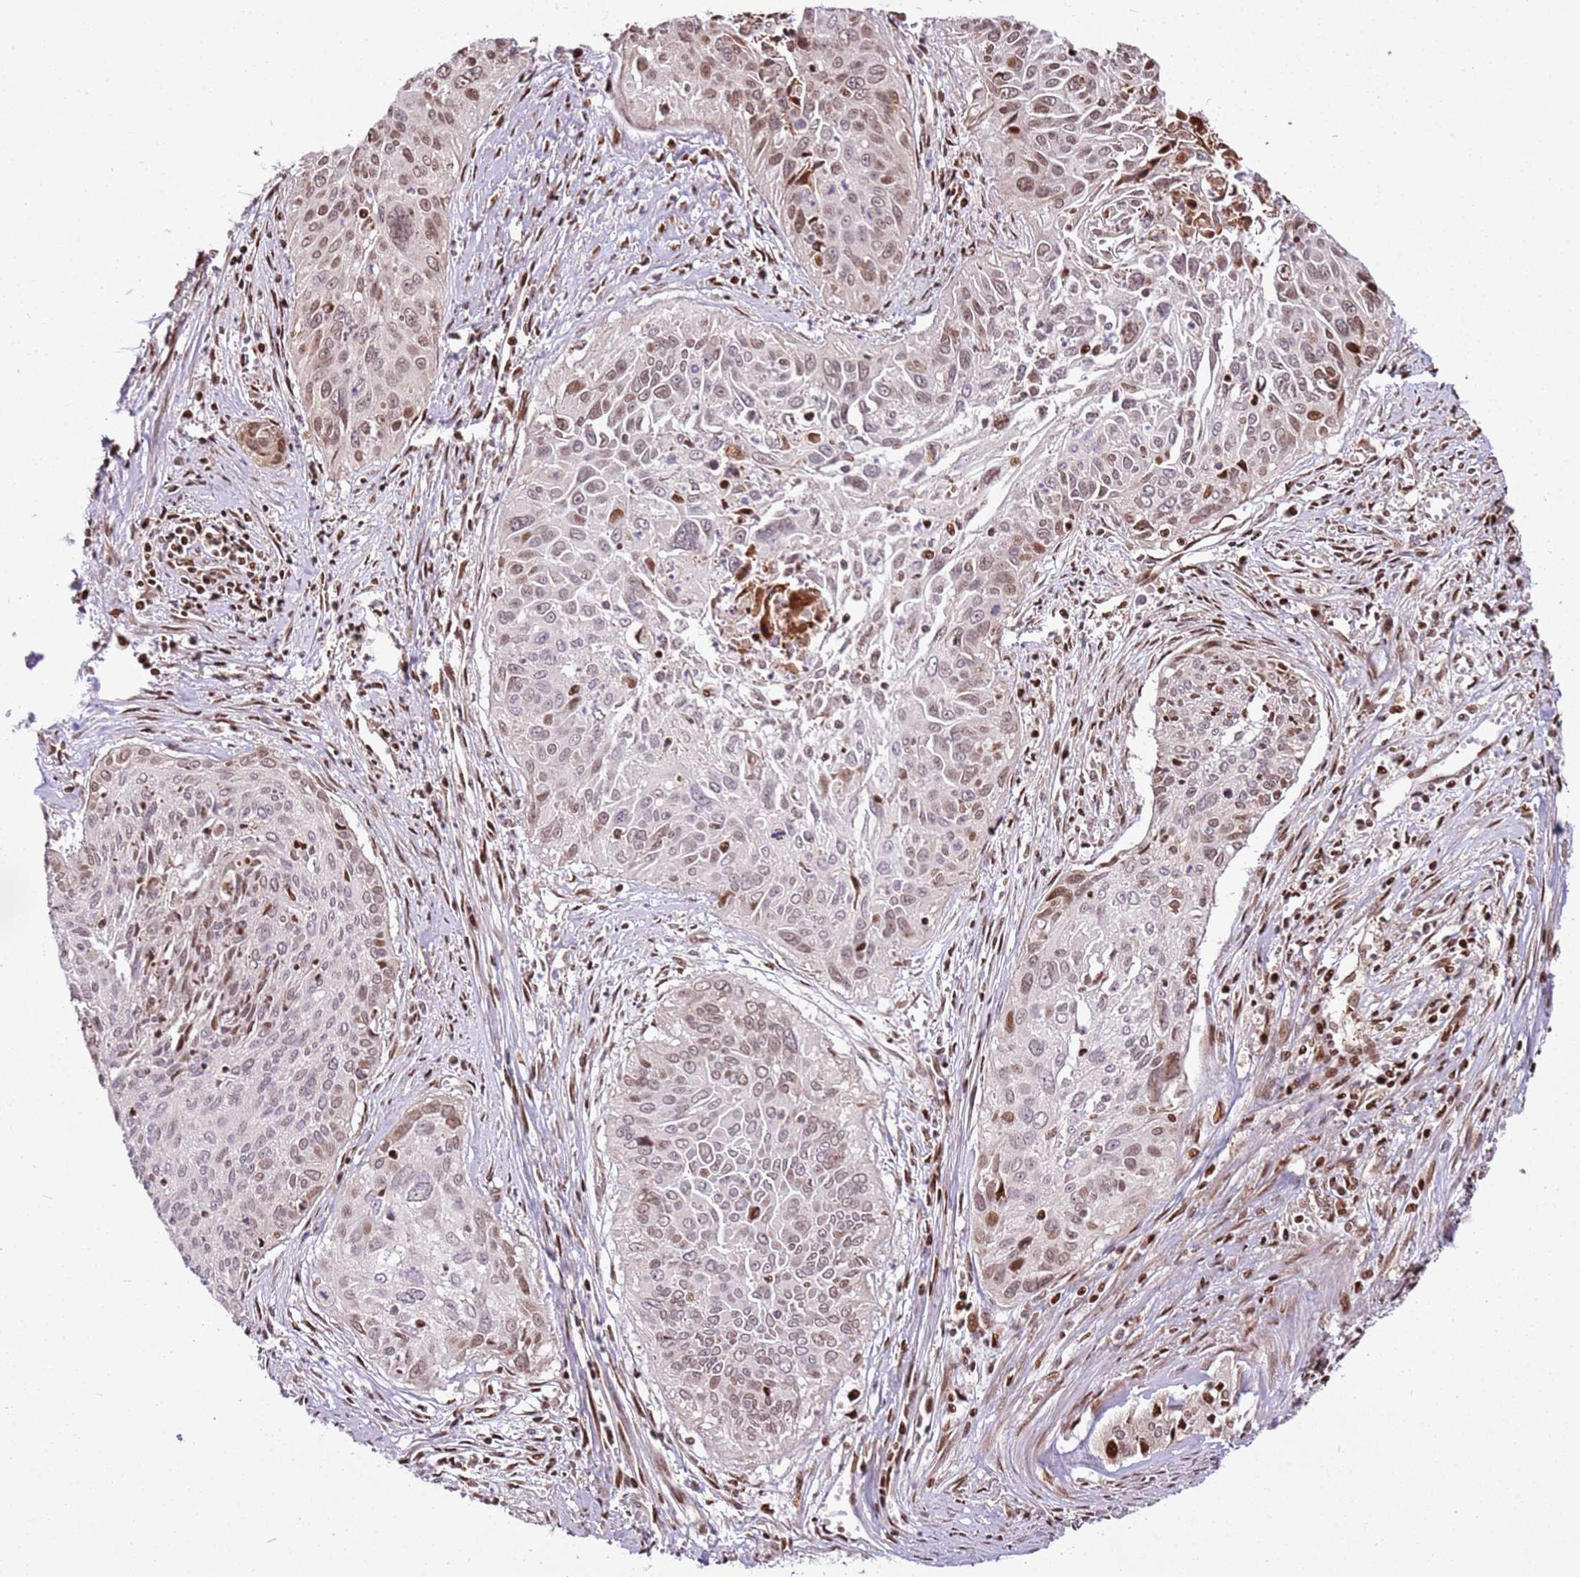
{"staining": {"intensity": "strong", "quantity": "<25%", "location": "nuclear"}, "tissue": "cervical cancer", "cell_type": "Tumor cells", "image_type": "cancer", "snomed": [{"axis": "morphology", "description": "Squamous cell carcinoma, NOS"}, {"axis": "topography", "description": "Cervix"}], "caption": "A brown stain shows strong nuclear positivity of a protein in human cervical cancer (squamous cell carcinoma) tumor cells. The staining was performed using DAB (3,3'-diaminobenzidine) to visualize the protein expression in brown, while the nuclei were stained in blue with hematoxylin (Magnification: 20x).", "gene": "PCTP", "patient": {"sex": "female", "age": 55}}